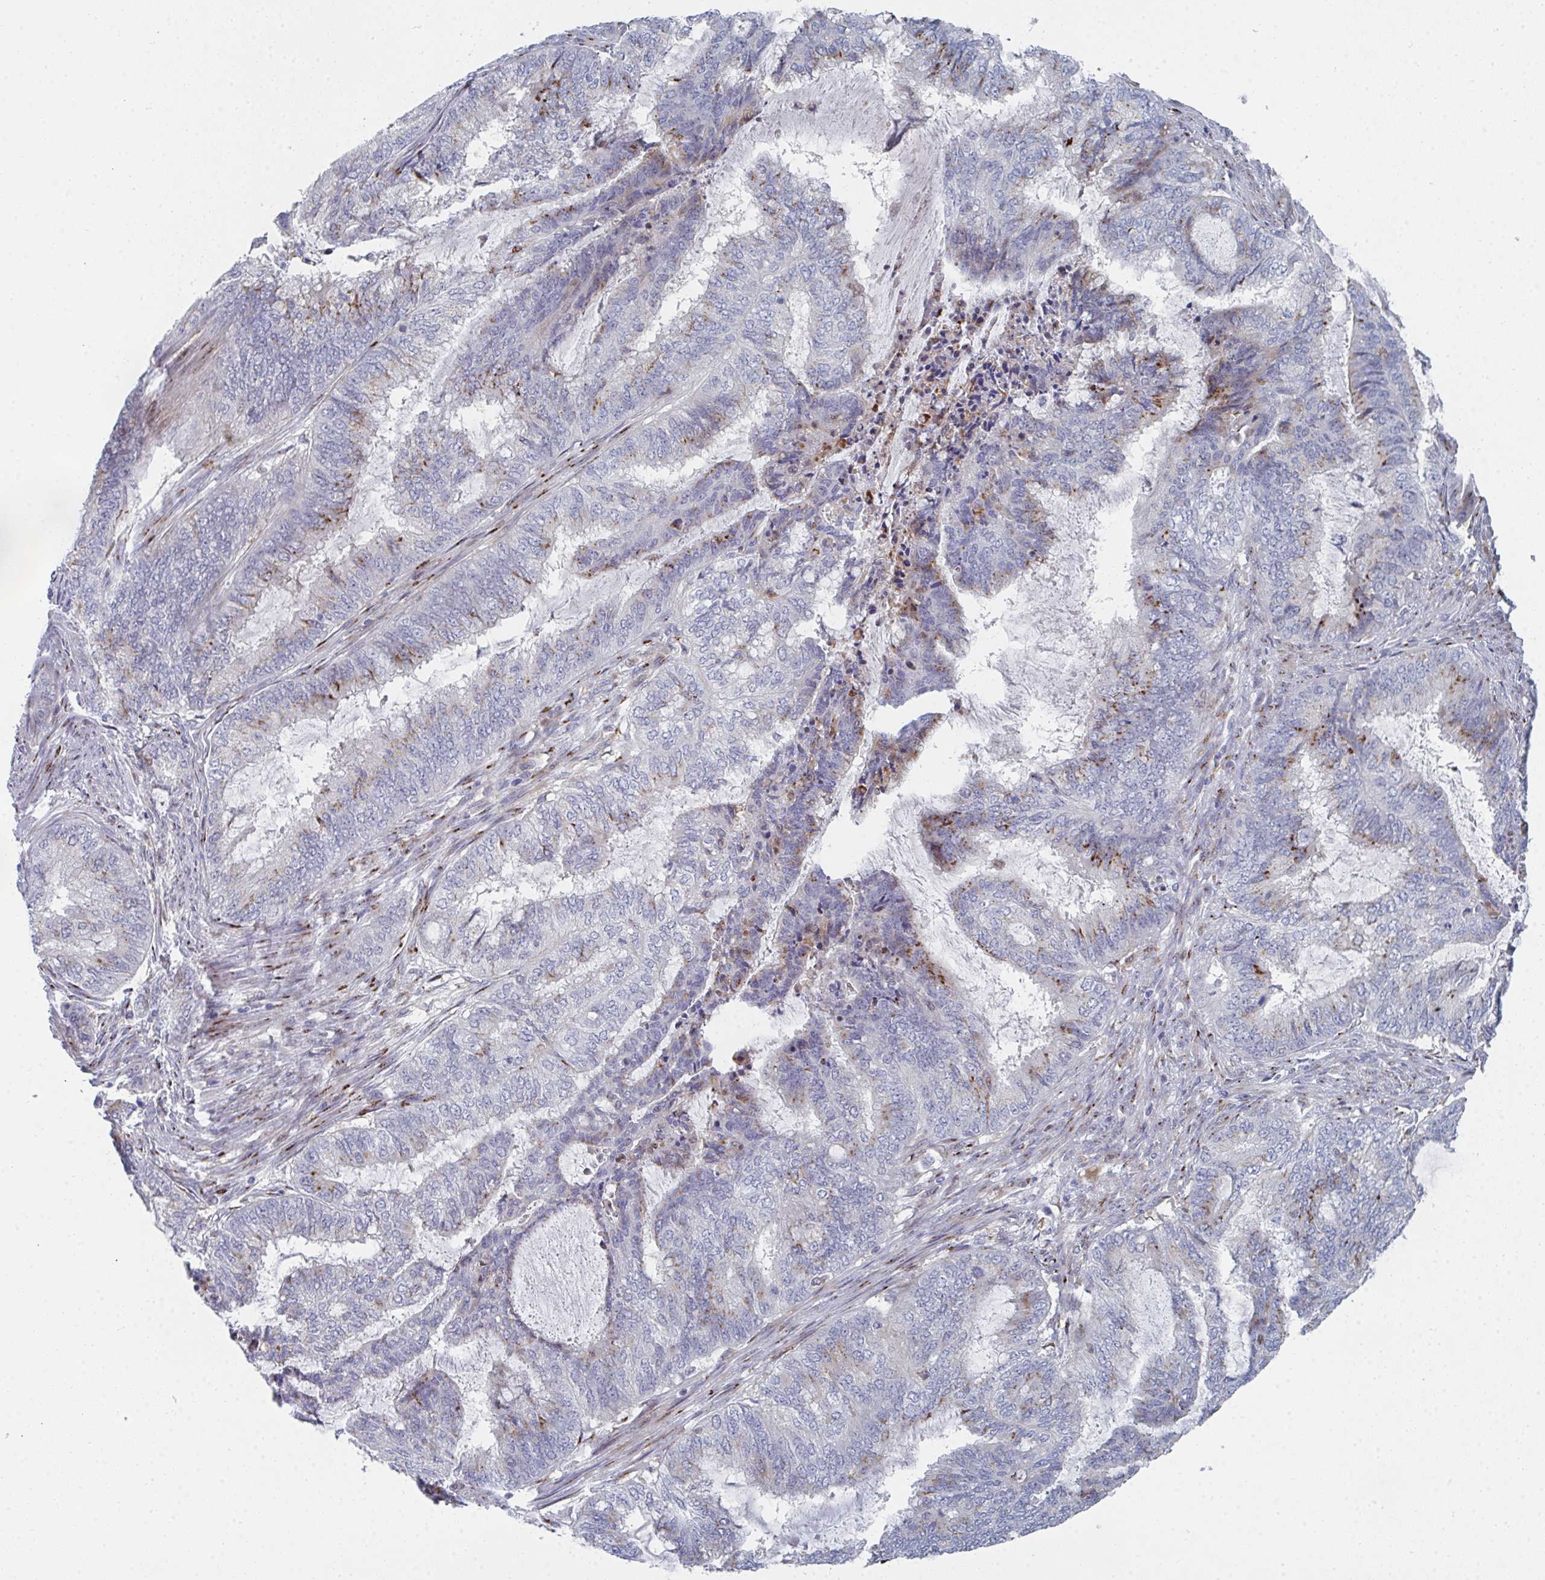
{"staining": {"intensity": "moderate", "quantity": "<25%", "location": "cytoplasmic/membranous"}, "tissue": "endometrial cancer", "cell_type": "Tumor cells", "image_type": "cancer", "snomed": [{"axis": "morphology", "description": "Adenocarcinoma, NOS"}, {"axis": "topography", "description": "Endometrium"}], "caption": "High-magnification brightfield microscopy of endometrial adenocarcinoma stained with DAB (3,3'-diaminobenzidine) (brown) and counterstained with hematoxylin (blue). tumor cells exhibit moderate cytoplasmic/membranous positivity is identified in approximately<25% of cells. Immunohistochemistry (ihc) stains the protein of interest in brown and the nuclei are stained blue.", "gene": "PSMG1", "patient": {"sex": "female", "age": 51}}